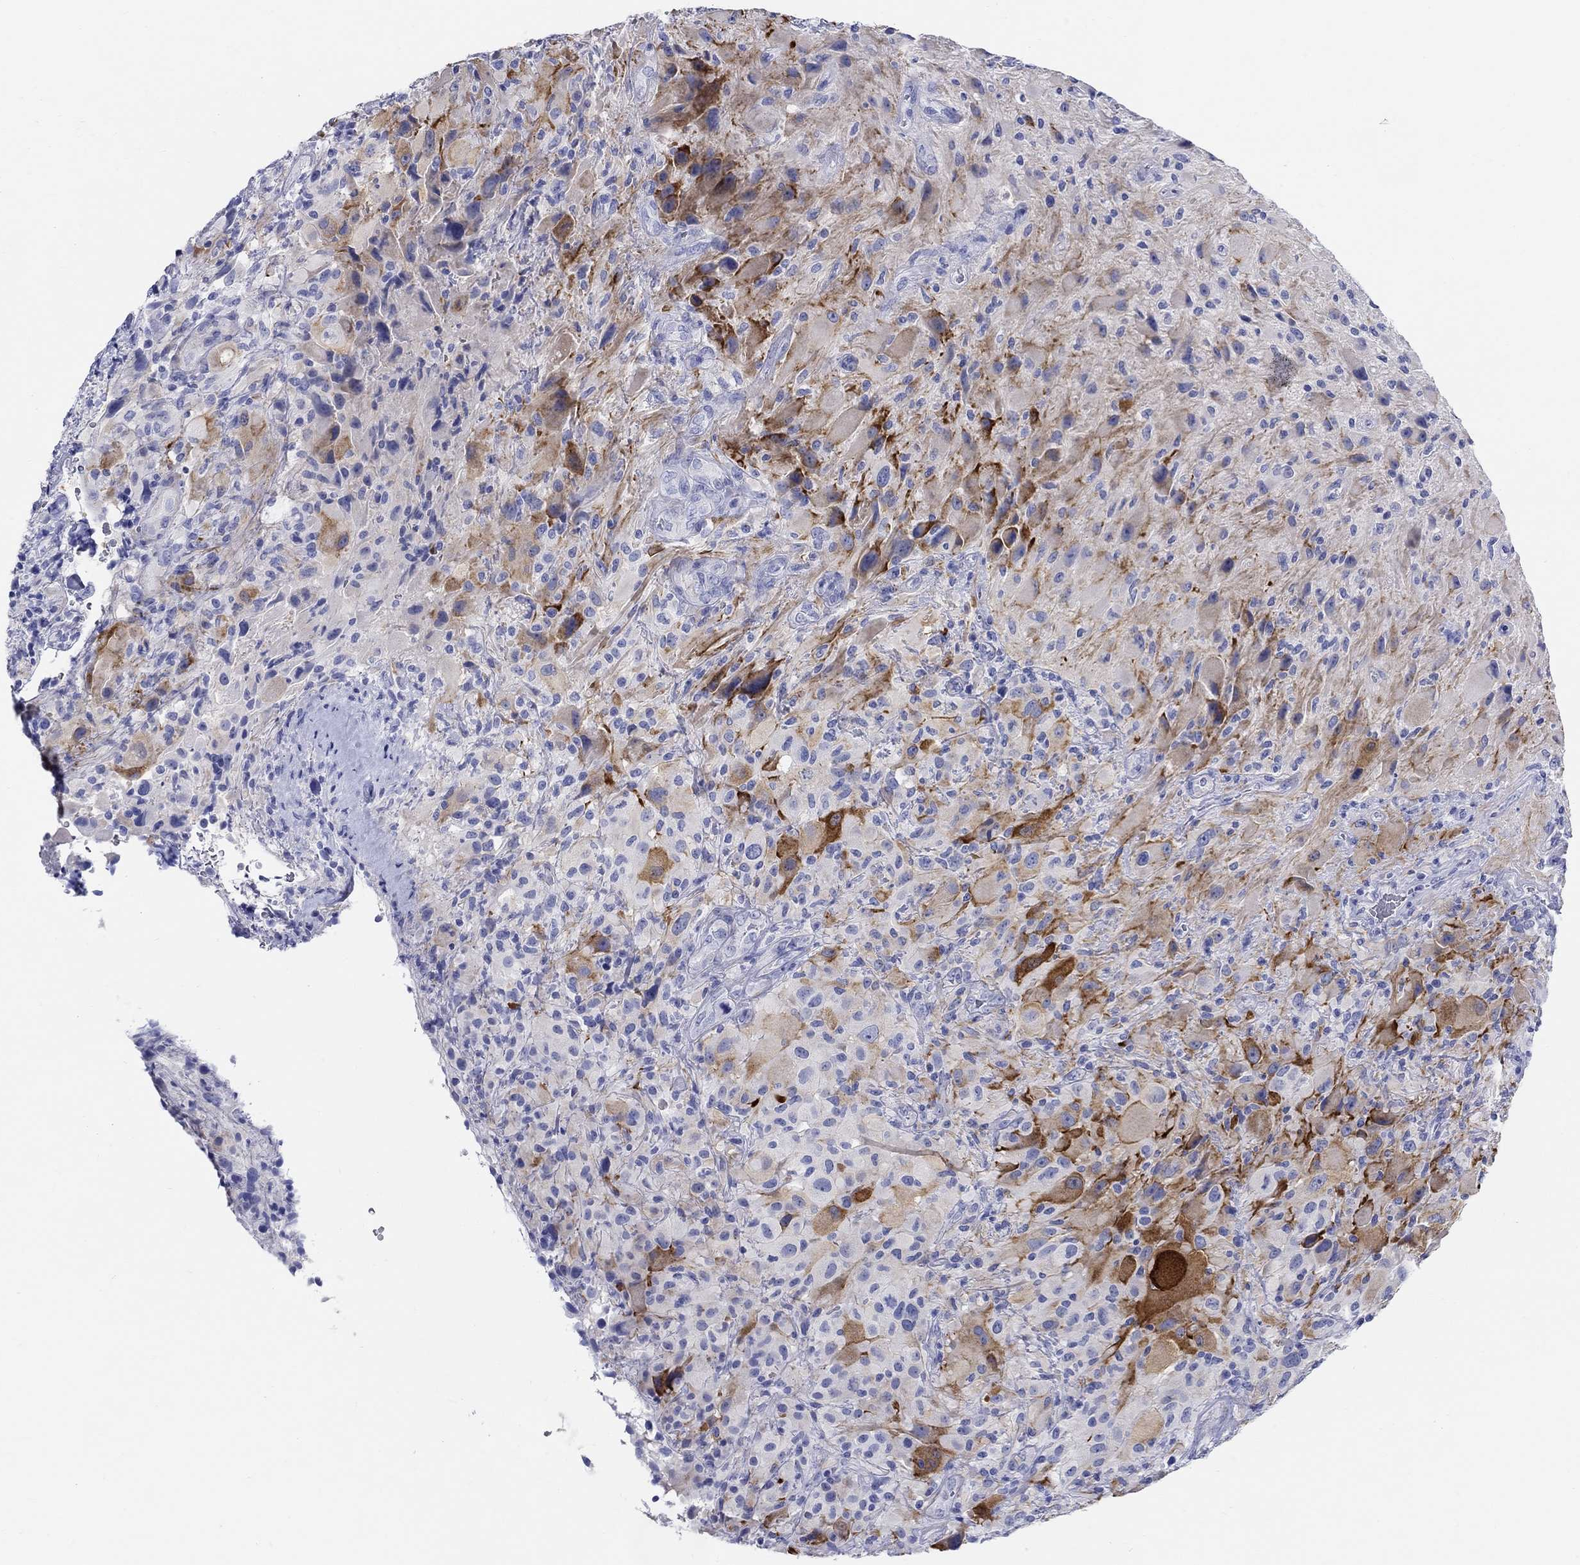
{"staining": {"intensity": "strong", "quantity": "<25%", "location": "cytoplasmic/membranous"}, "tissue": "glioma", "cell_type": "Tumor cells", "image_type": "cancer", "snomed": [{"axis": "morphology", "description": "Glioma, malignant, High grade"}, {"axis": "topography", "description": "Cerebral cortex"}], "caption": "Tumor cells show medium levels of strong cytoplasmic/membranous staining in about <25% of cells in malignant high-grade glioma. (DAB (3,3'-diaminobenzidine) = brown stain, brightfield microscopy at high magnification).", "gene": "CRYGS", "patient": {"sex": "male", "age": 35}}